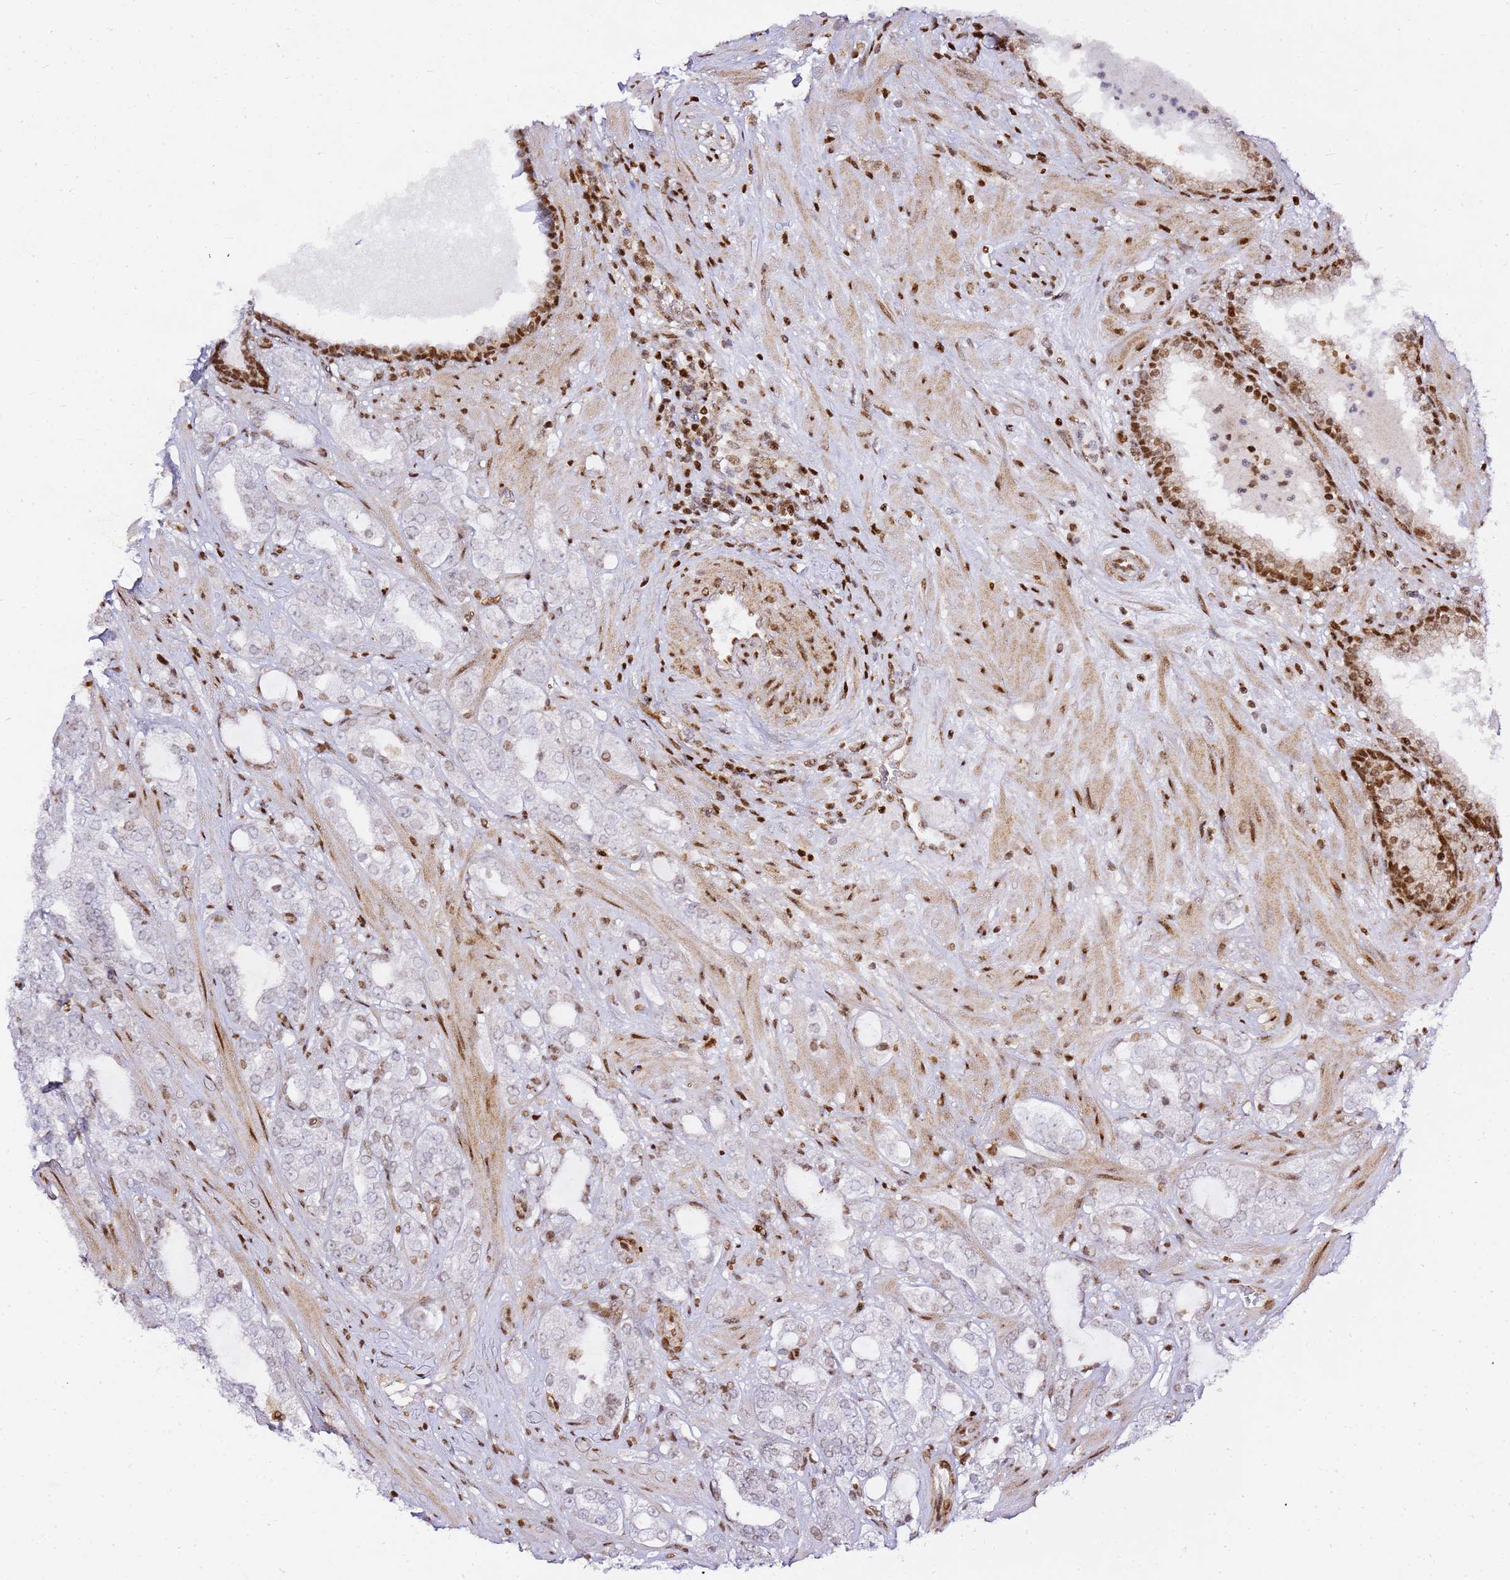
{"staining": {"intensity": "weak", "quantity": "<25%", "location": "nuclear"}, "tissue": "prostate cancer", "cell_type": "Tumor cells", "image_type": "cancer", "snomed": [{"axis": "morphology", "description": "Adenocarcinoma, High grade"}, {"axis": "topography", "description": "Prostate"}], "caption": "Micrograph shows no protein staining in tumor cells of prostate high-grade adenocarcinoma tissue. The staining is performed using DAB (3,3'-diaminobenzidine) brown chromogen with nuclei counter-stained in using hematoxylin.", "gene": "GBP2", "patient": {"sex": "male", "age": 64}}